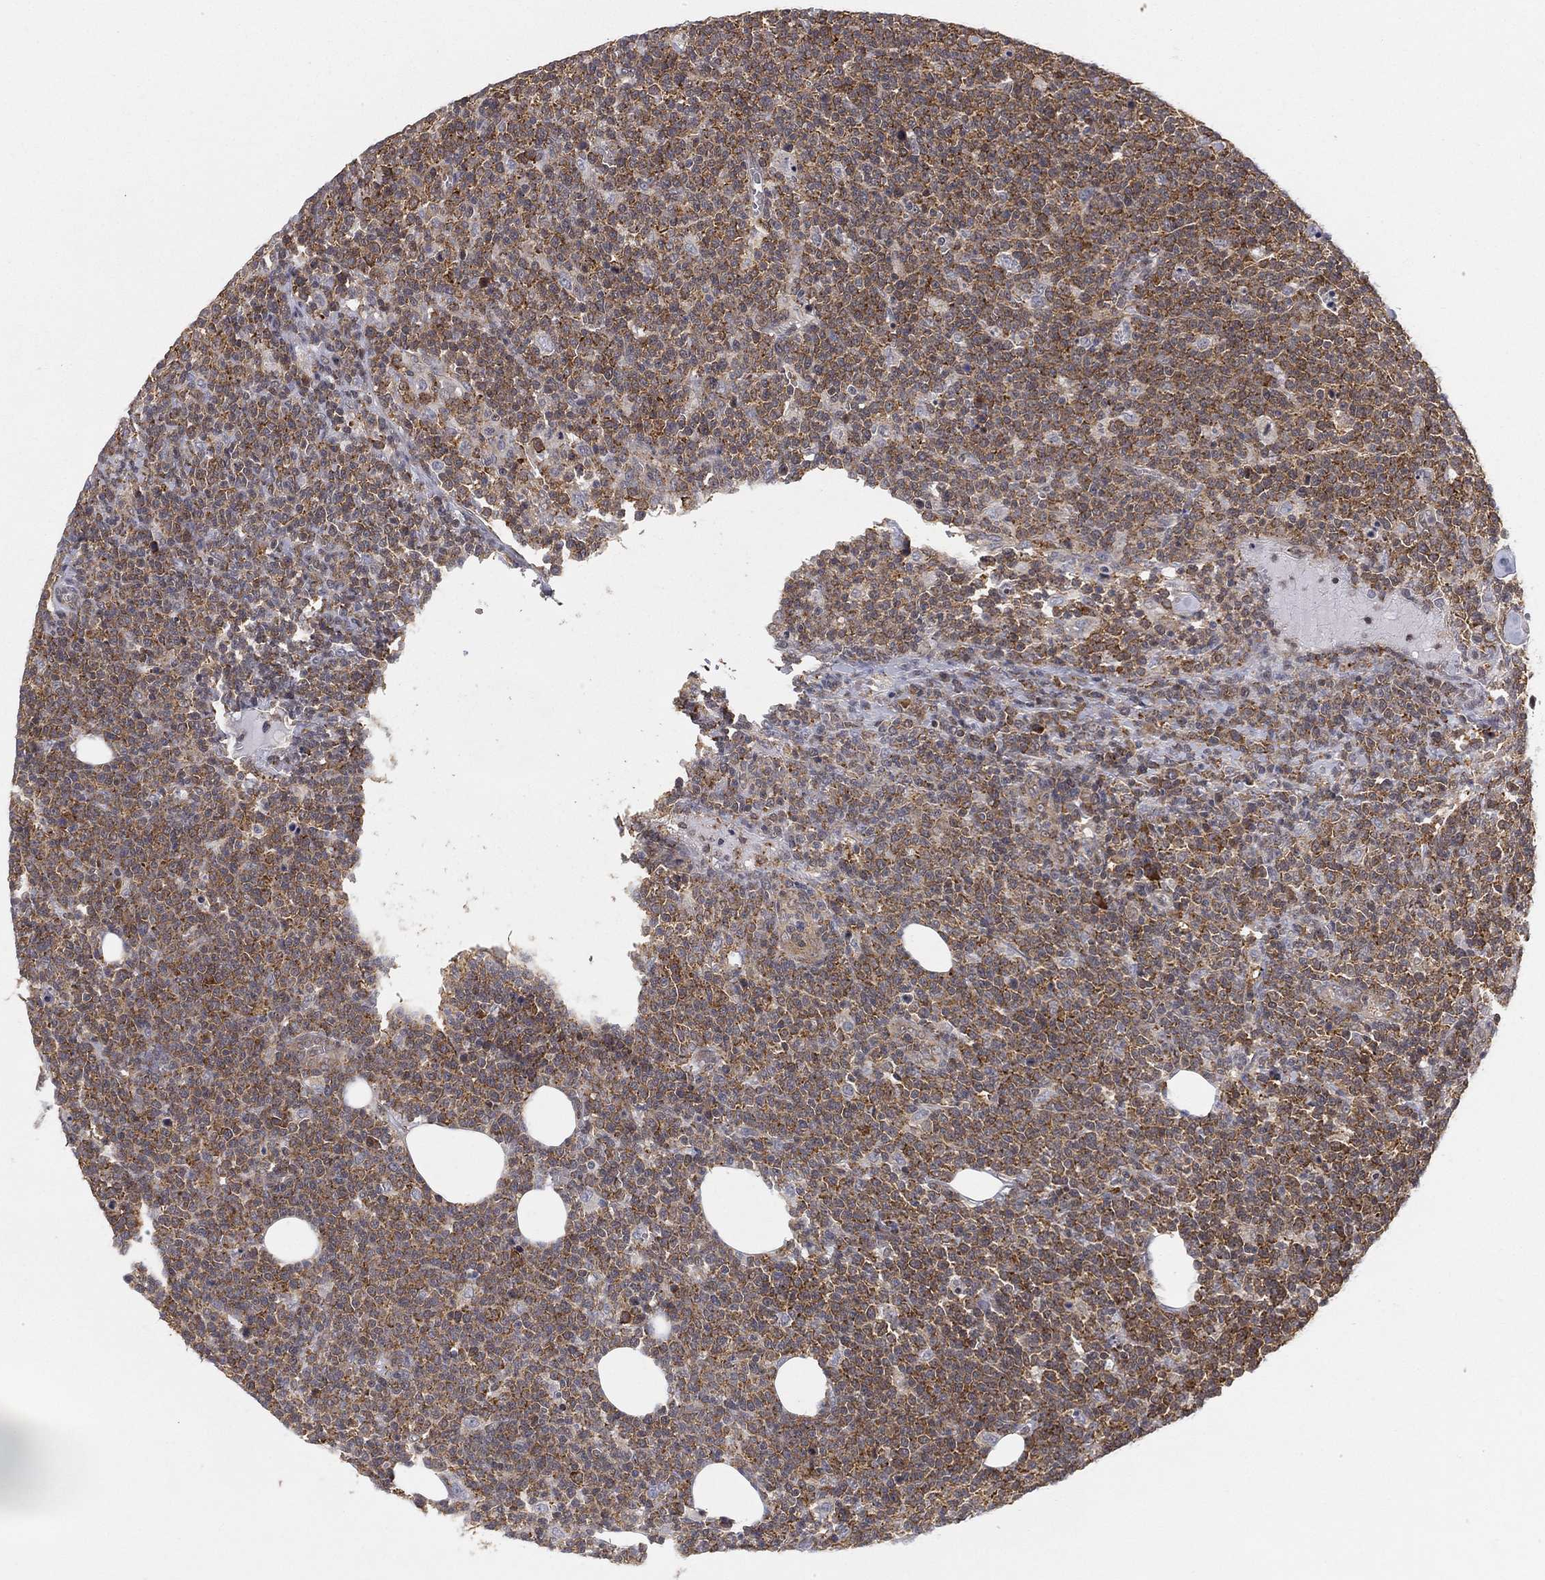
{"staining": {"intensity": "moderate", "quantity": ">75%", "location": "cytoplasmic/membranous"}, "tissue": "lymphoma", "cell_type": "Tumor cells", "image_type": "cancer", "snomed": [{"axis": "morphology", "description": "Malignant lymphoma, non-Hodgkin's type, High grade"}, {"axis": "topography", "description": "Lymph node"}], "caption": "Malignant lymphoma, non-Hodgkin's type (high-grade) stained for a protein (brown) reveals moderate cytoplasmic/membranous positive staining in approximately >75% of tumor cells.", "gene": "TMTC4", "patient": {"sex": "male", "age": 61}}